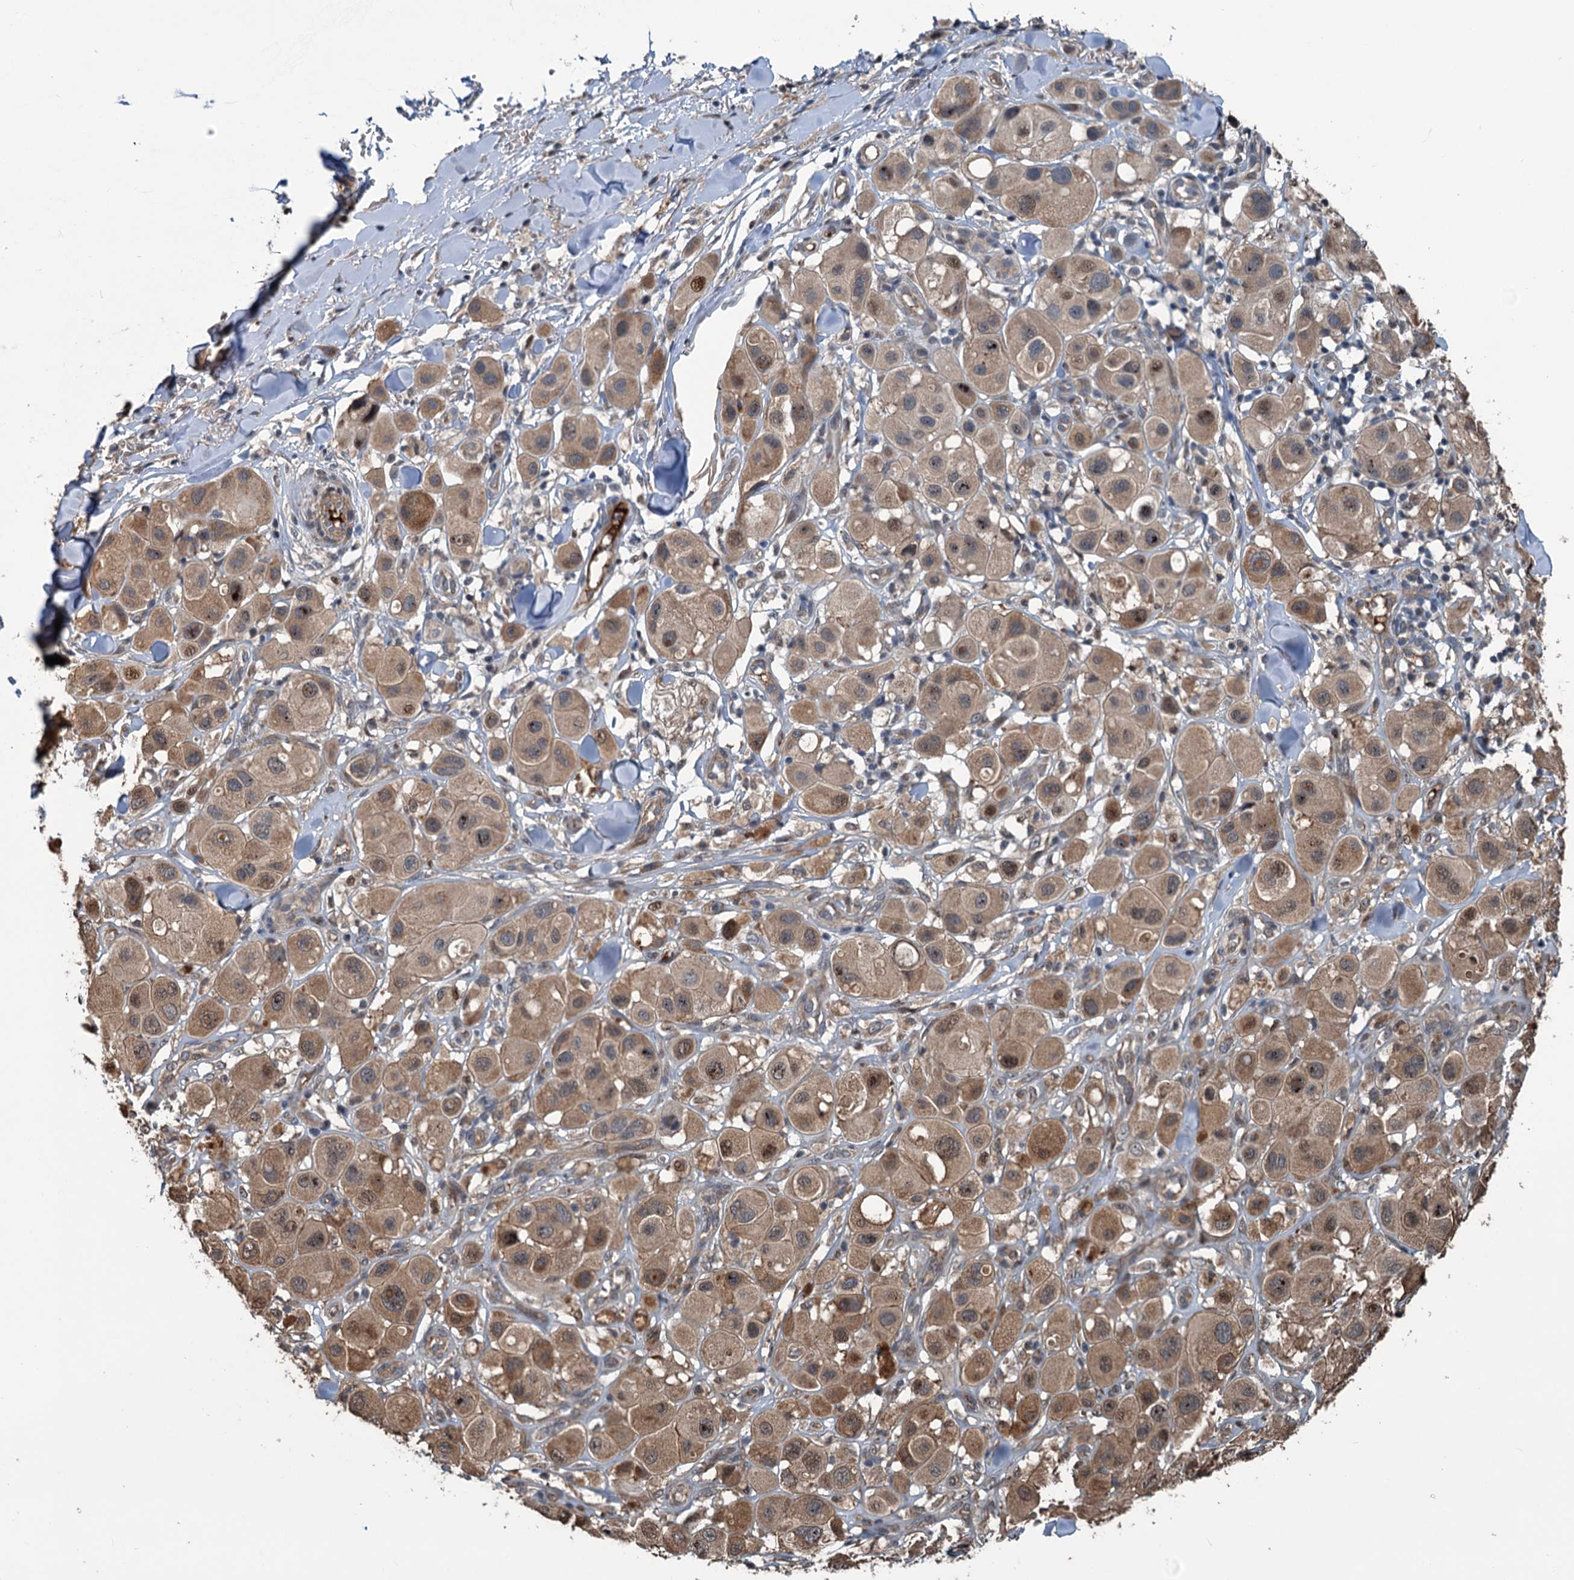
{"staining": {"intensity": "moderate", "quantity": ">75%", "location": "cytoplasmic/membranous"}, "tissue": "melanoma", "cell_type": "Tumor cells", "image_type": "cancer", "snomed": [{"axis": "morphology", "description": "Malignant melanoma, Metastatic site"}, {"axis": "topography", "description": "Skin"}], "caption": "A photomicrograph of human malignant melanoma (metastatic site) stained for a protein exhibits moderate cytoplasmic/membranous brown staining in tumor cells.", "gene": "TEDC1", "patient": {"sex": "male", "age": 41}}